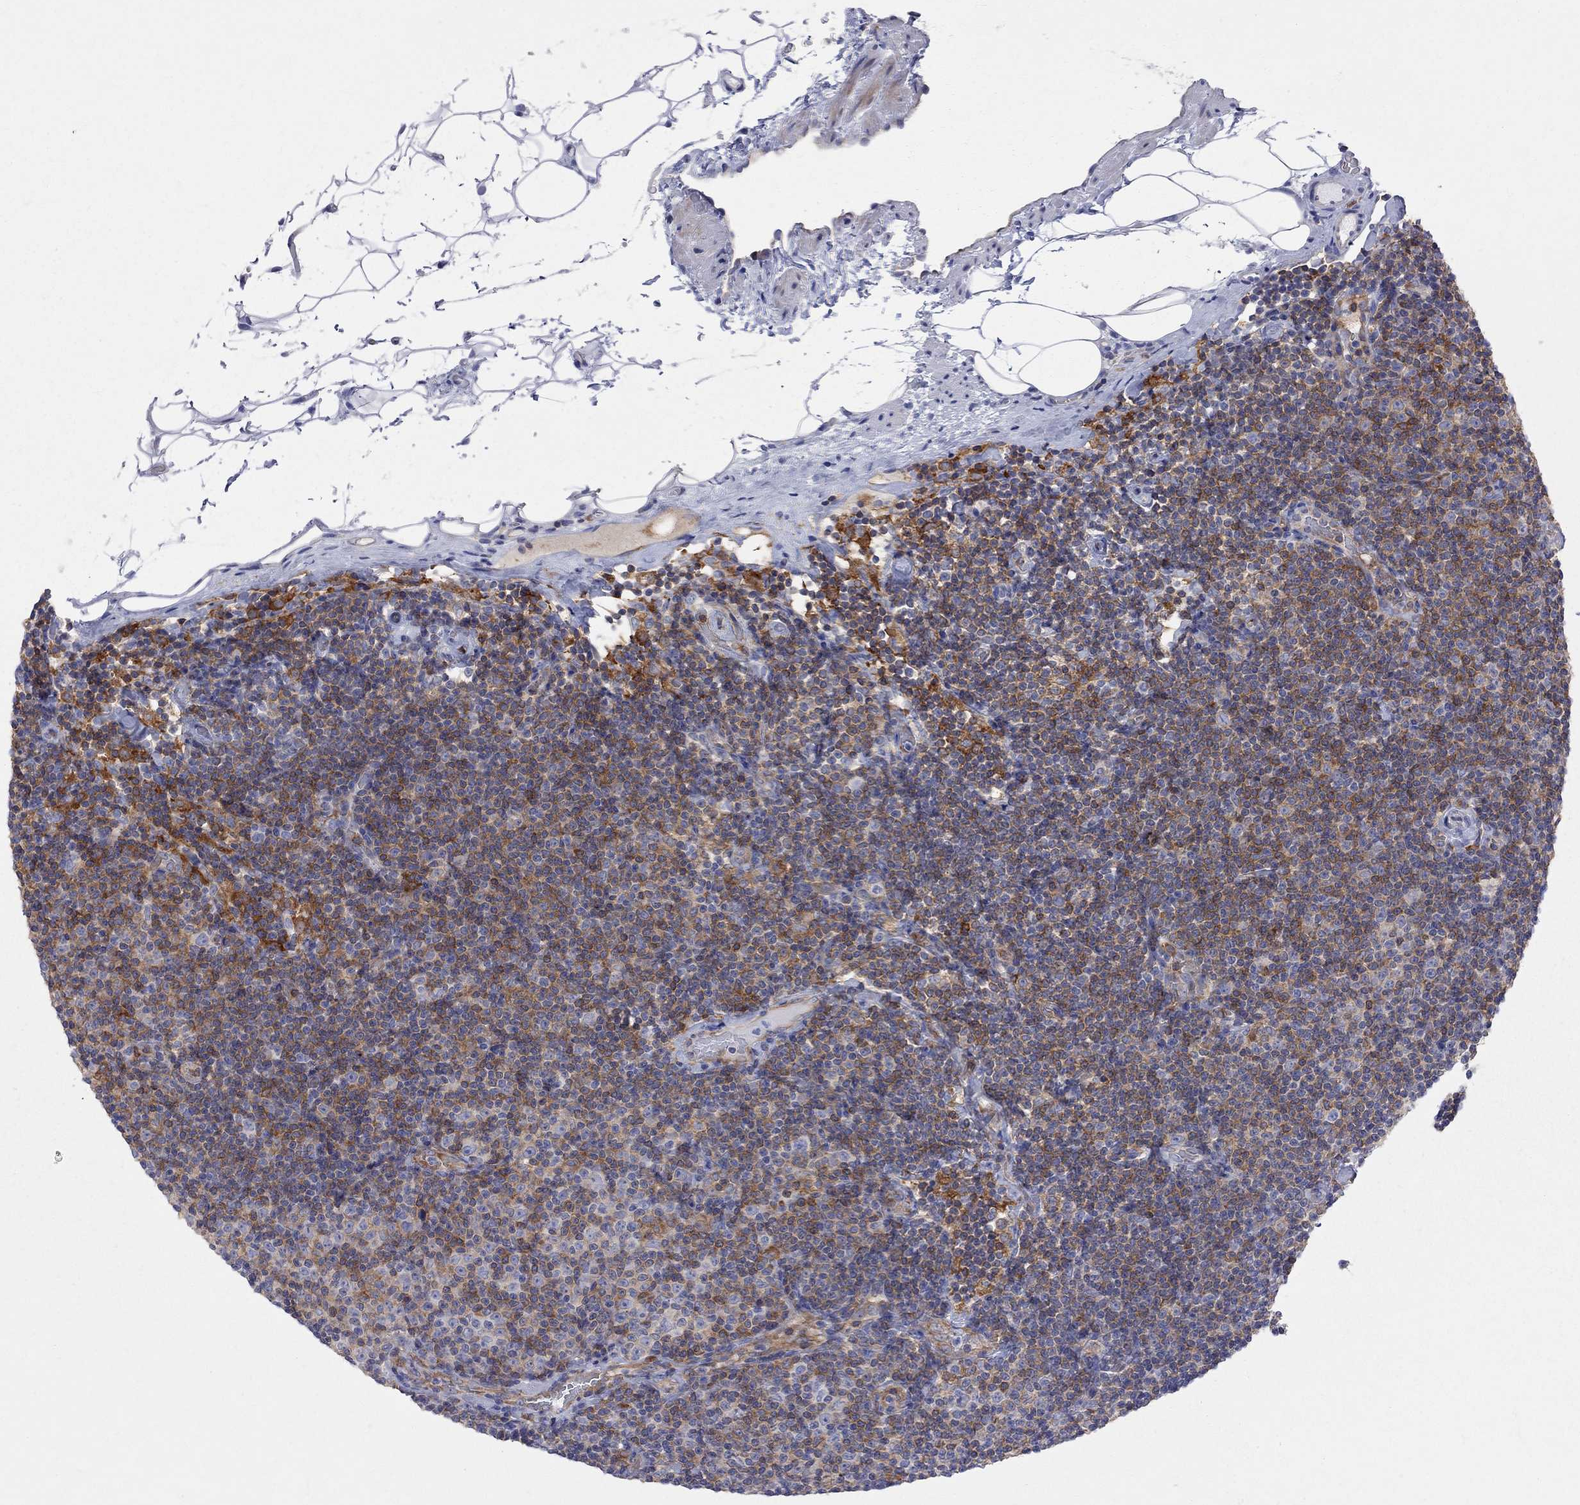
{"staining": {"intensity": "strong", "quantity": ">75%", "location": "cytoplasmic/membranous"}, "tissue": "lymphoma", "cell_type": "Tumor cells", "image_type": "cancer", "snomed": [{"axis": "morphology", "description": "Malignant lymphoma, non-Hodgkin's type, Low grade"}, {"axis": "topography", "description": "Lymph node"}], "caption": "Human lymphoma stained with a protein marker shows strong staining in tumor cells.", "gene": "ABI3", "patient": {"sex": "male", "age": 81}}